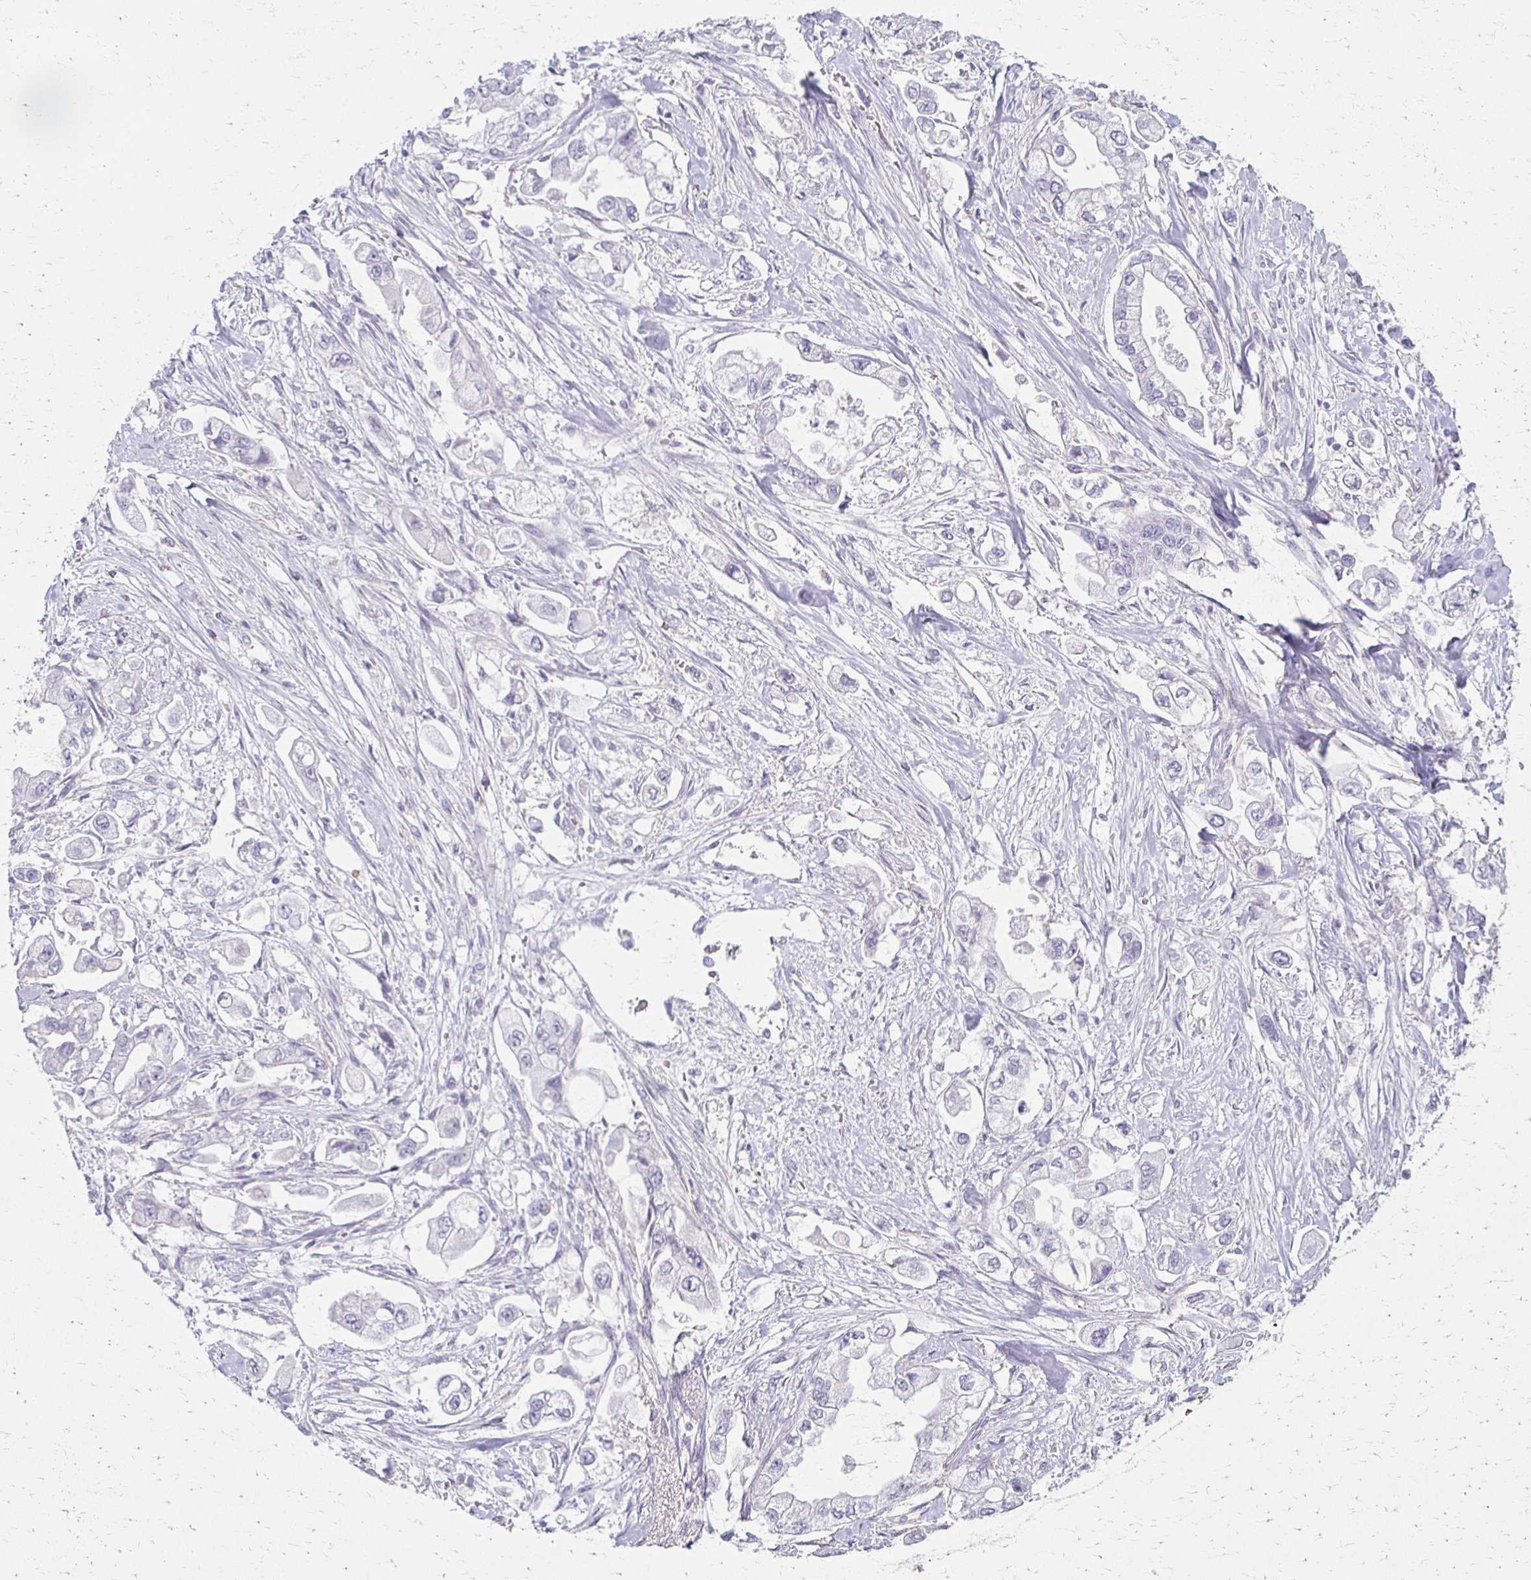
{"staining": {"intensity": "negative", "quantity": "none", "location": "none"}, "tissue": "stomach cancer", "cell_type": "Tumor cells", "image_type": "cancer", "snomed": [{"axis": "morphology", "description": "Adenocarcinoma, NOS"}, {"axis": "topography", "description": "Stomach"}], "caption": "This is a image of IHC staining of stomach cancer (adenocarcinoma), which shows no expression in tumor cells.", "gene": "FOXO4", "patient": {"sex": "male", "age": 62}}